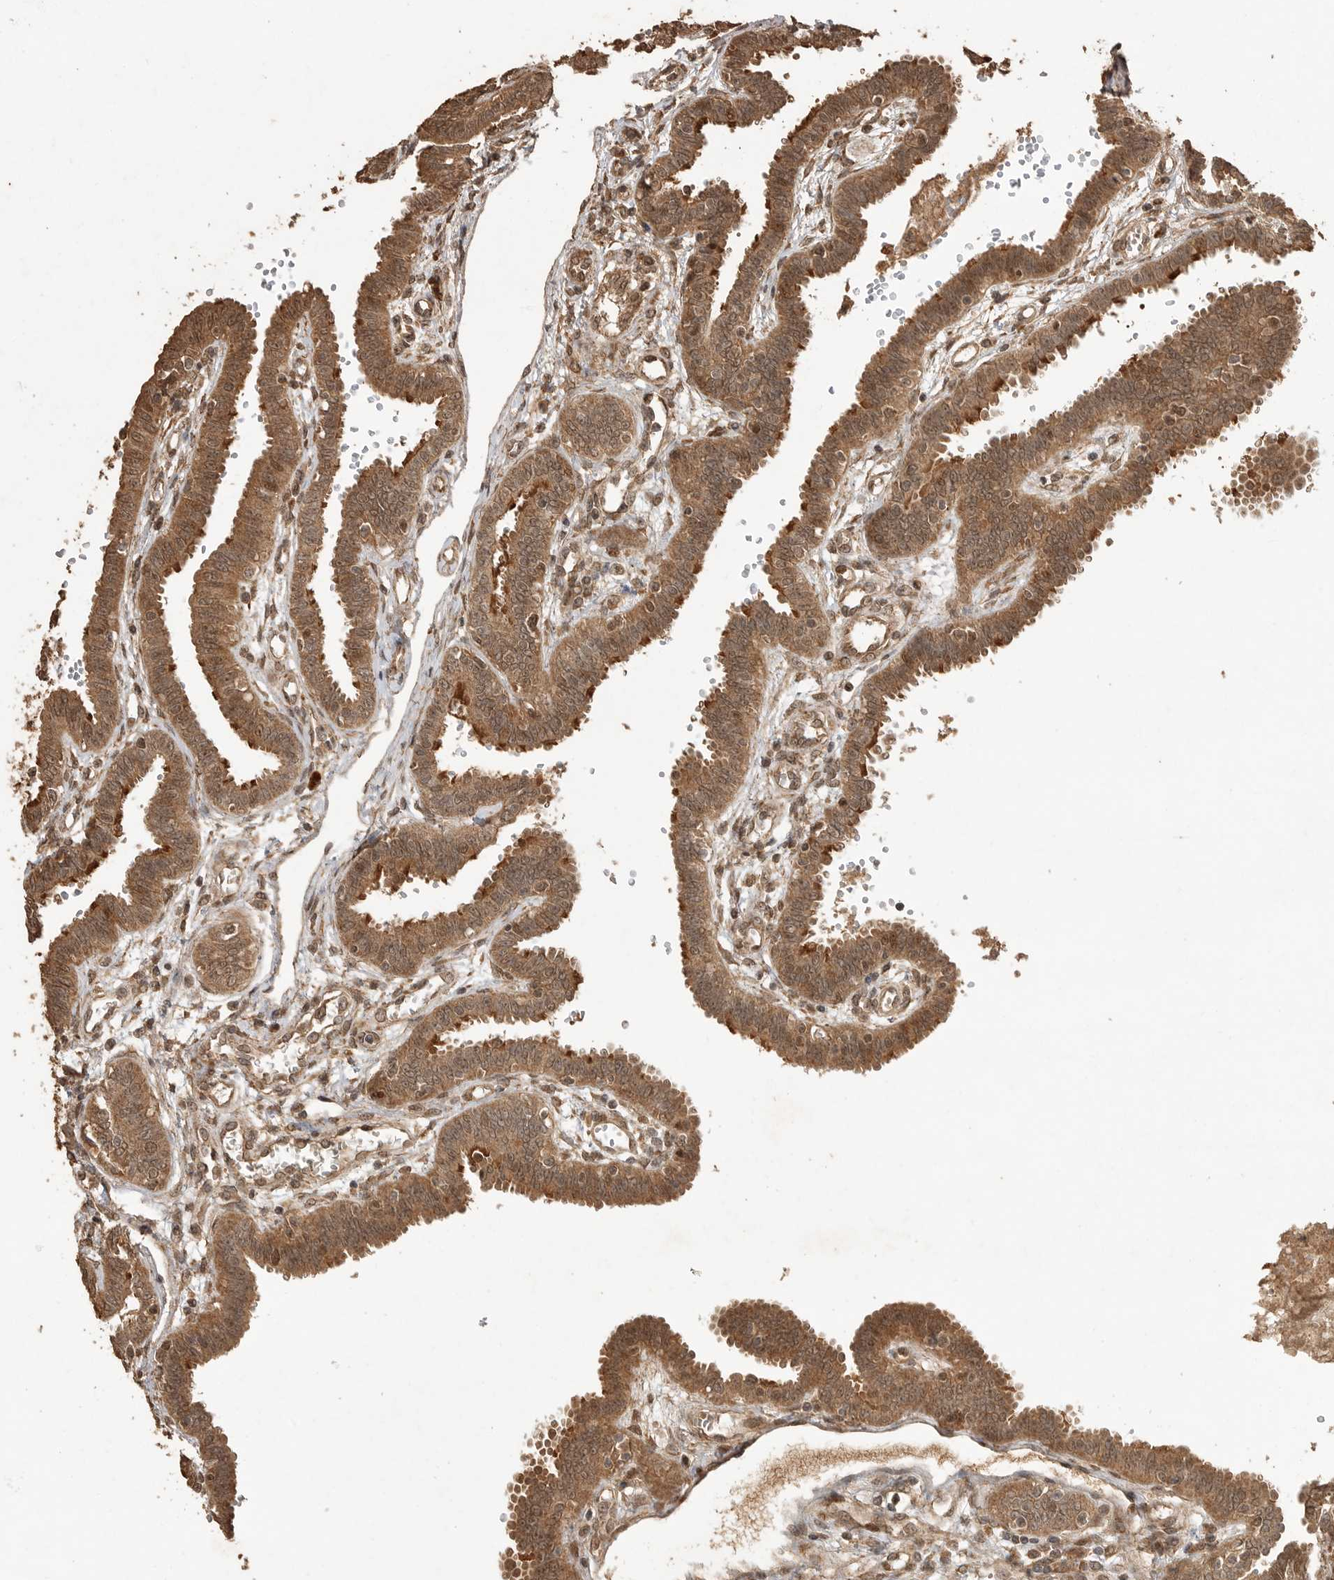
{"staining": {"intensity": "strong", "quantity": ">75%", "location": "cytoplasmic/membranous"}, "tissue": "fallopian tube", "cell_type": "Glandular cells", "image_type": "normal", "snomed": [{"axis": "morphology", "description": "Normal tissue, NOS"}, {"axis": "topography", "description": "Fallopian tube"}], "caption": "Glandular cells display strong cytoplasmic/membranous expression in approximately >75% of cells in benign fallopian tube. Ihc stains the protein of interest in brown and the nuclei are stained blue.", "gene": "BOC", "patient": {"sex": "female", "age": 32}}